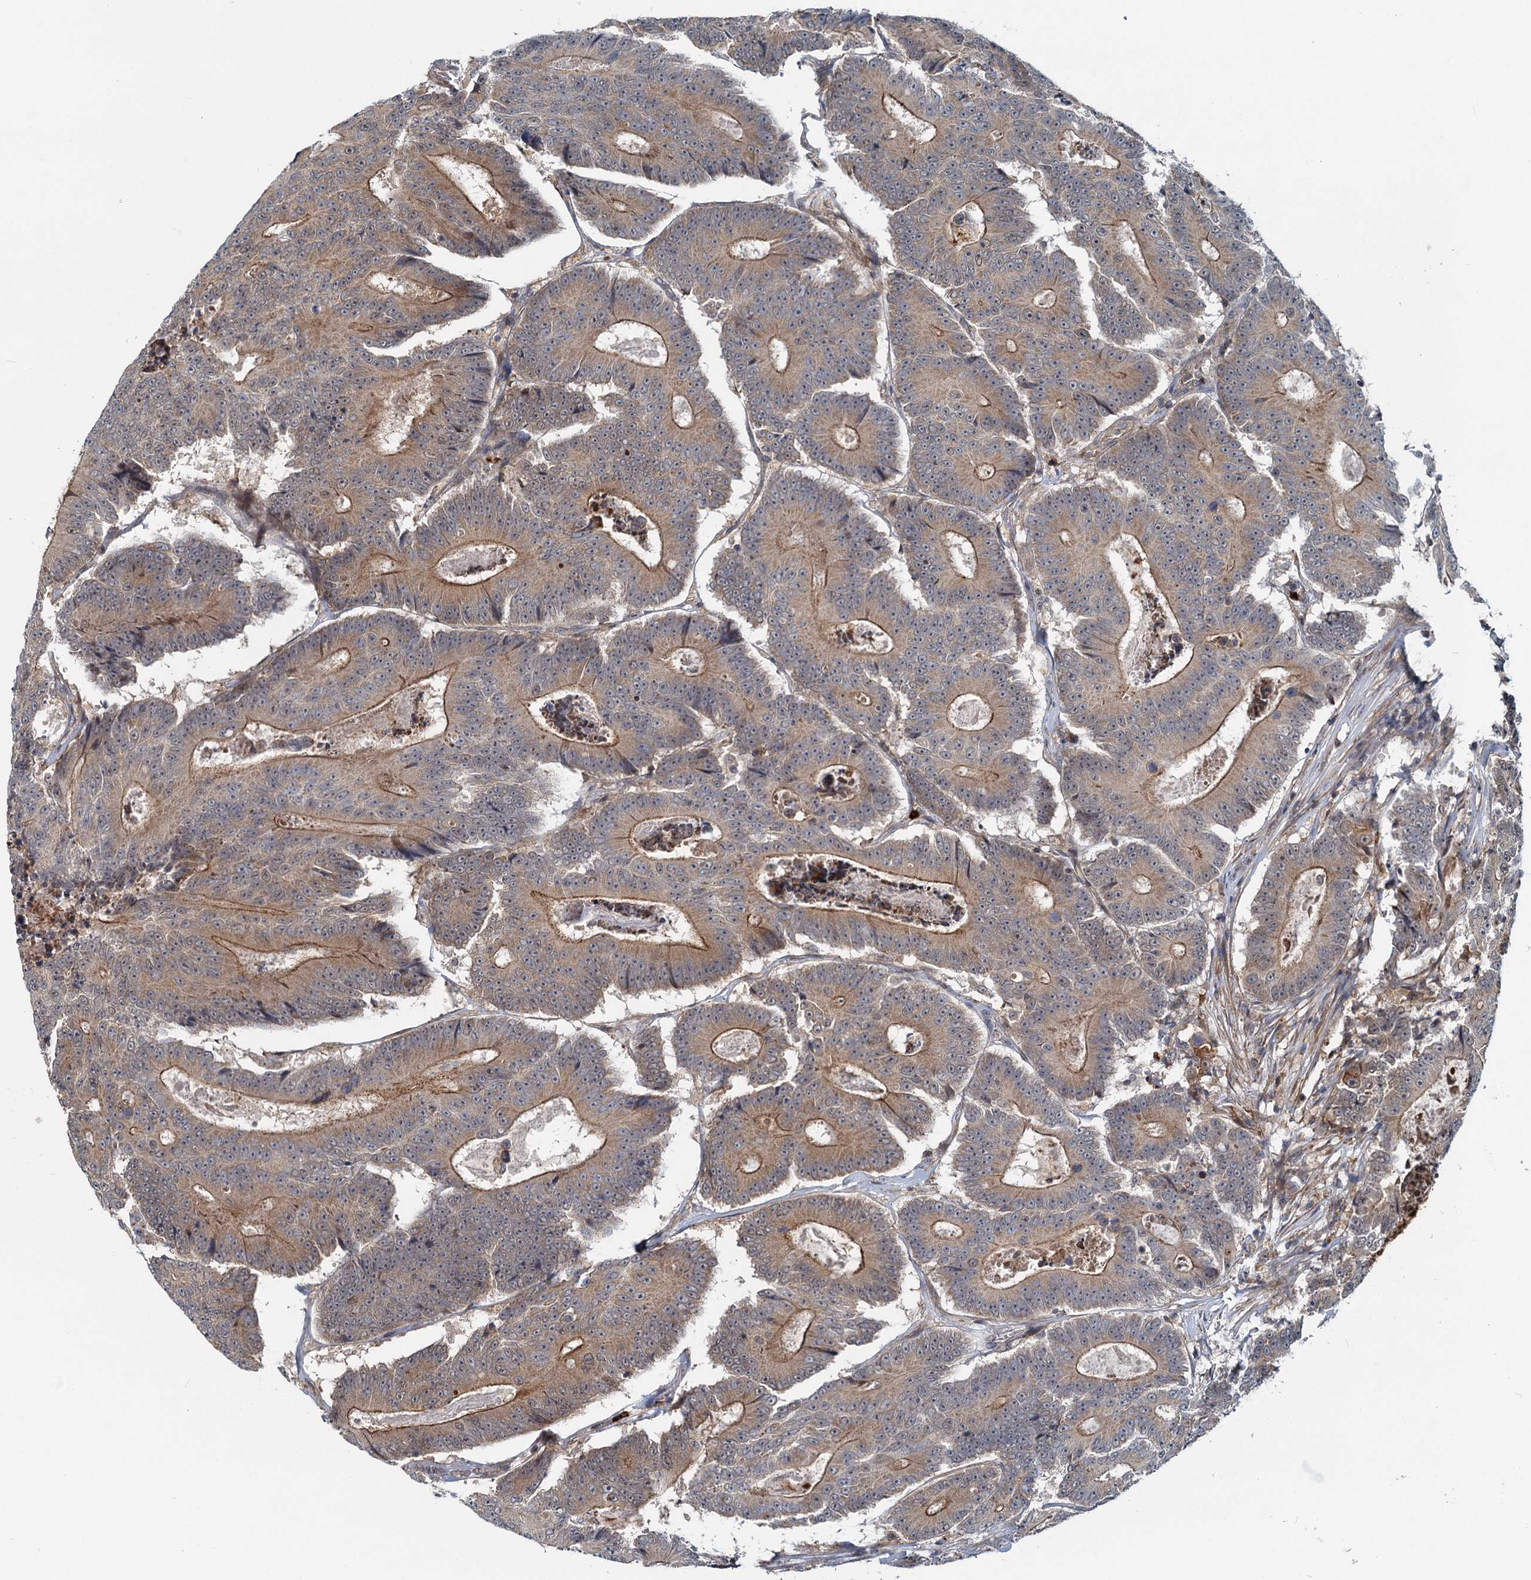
{"staining": {"intensity": "moderate", "quantity": ">75%", "location": "cytoplasmic/membranous"}, "tissue": "colorectal cancer", "cell_type": "Tumor cells", "image_type": "cancer", "snomed": [{"axis": "morphology", "description": "Adenocarcinoma, NOS"}, {"axis": "topography", "description": "Colon"}], "caption": "High-power microscopy captured an immunohistochemistry image of colorectal cancer (adenocarcinoma), revealing moderate cytoplasmic/membranous expression in approximately >75% of tumor cells.", "gene": "ADCY2", "patient": {"sex": "male", "age": 83}}